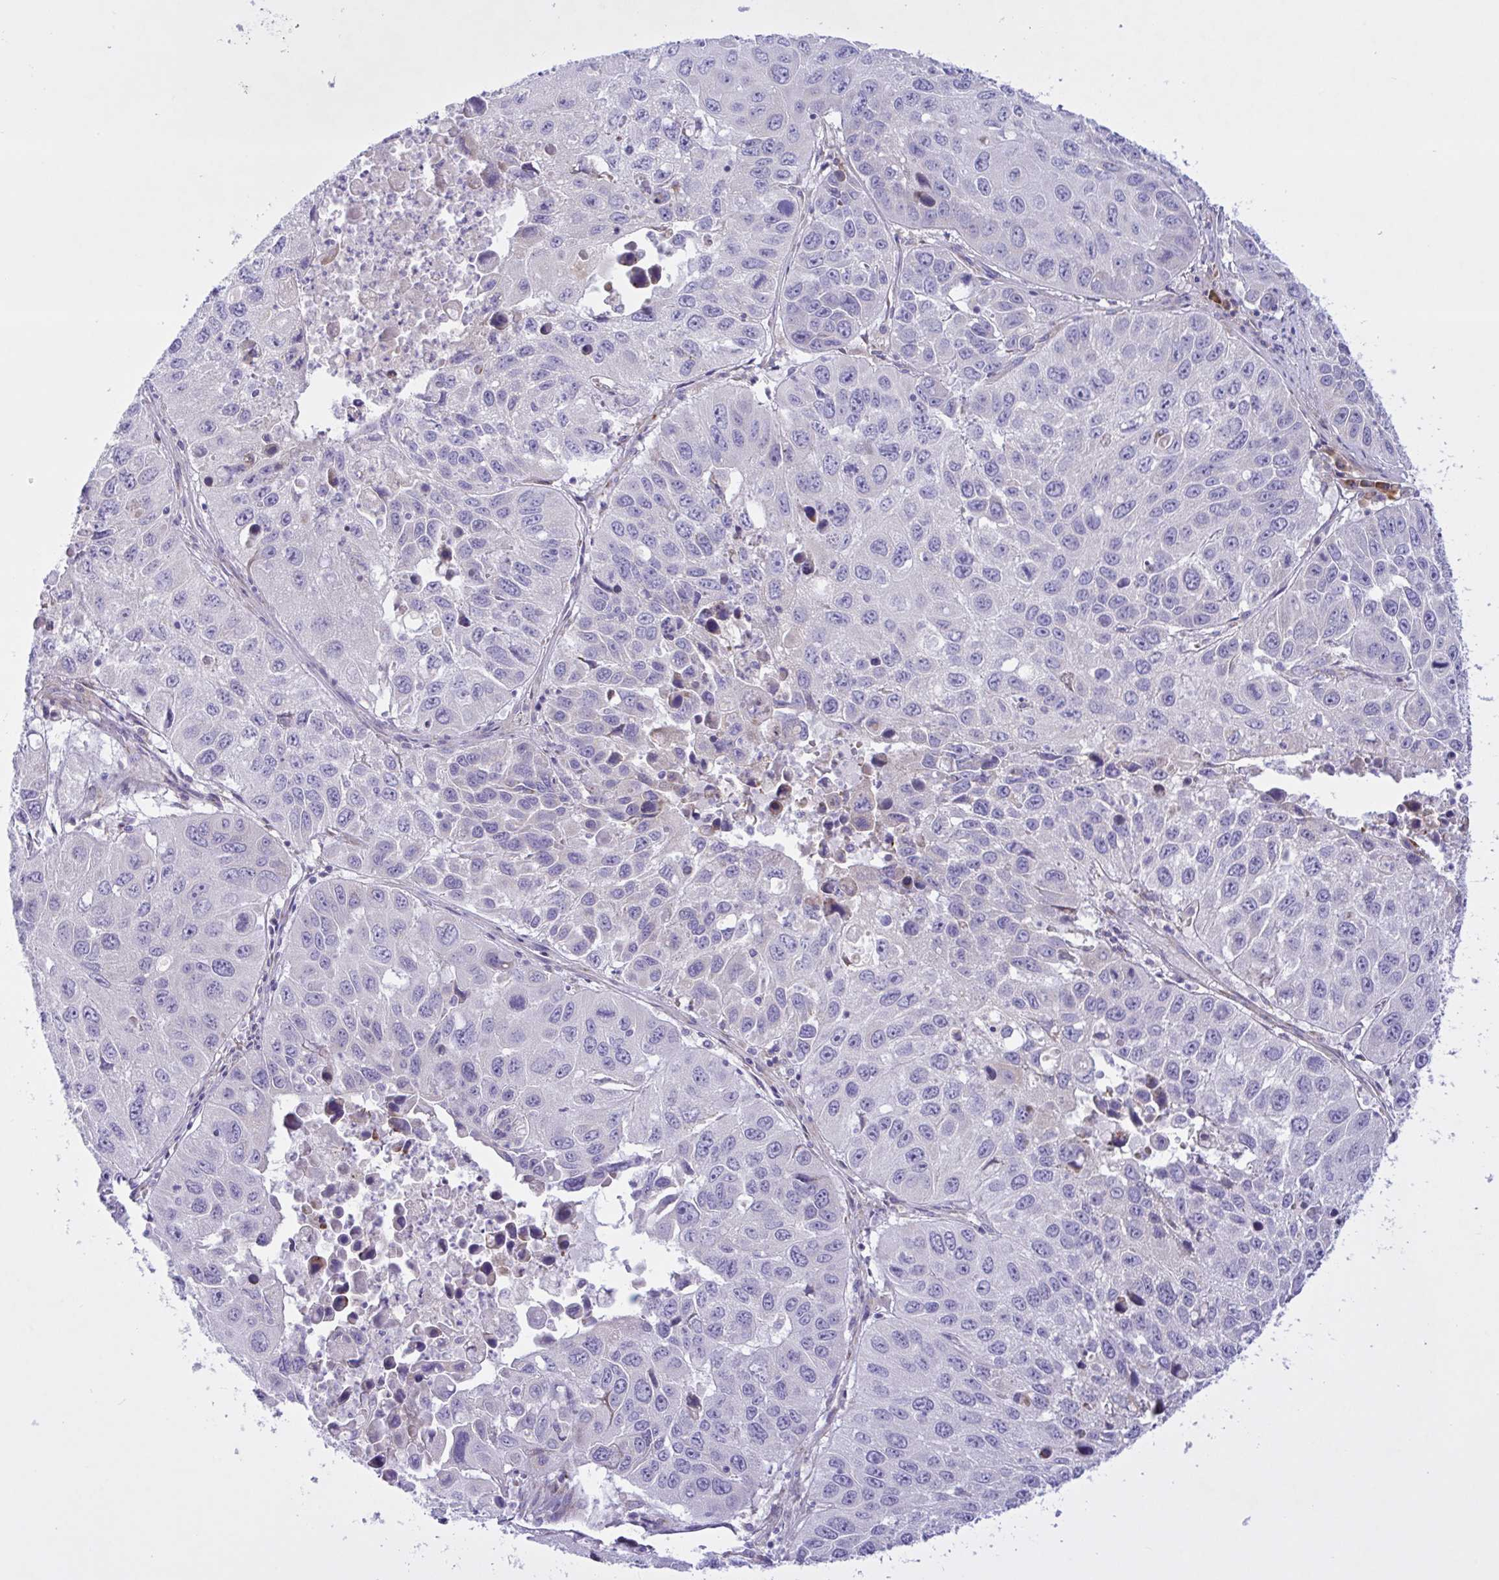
{"staining": {"intensity": "negative", "quantity": "none", "location": "none"}, "tissue": "lung cancer", "cell_type": "Tumor cells", "image_type": "cancer", "snomed": [{"axis": "morphology", "description": "Squamous cell carcinoma, NOS"}, {"axis": "topography", "description": "Lung"}], "caption": "A high-resolution histopathology image shows immunohistochemistry staining of lung cancer (squamous cell carcinoma), which exhibits no significant staining in tumor cells. The staining is performed using DAB (3,3'-diaminobenzidine) brown chromogen with nuclei counter-stained in using hematoxylin.", "gene": "FAM86B1", "patient": {"sex": "female", "age": 61}}